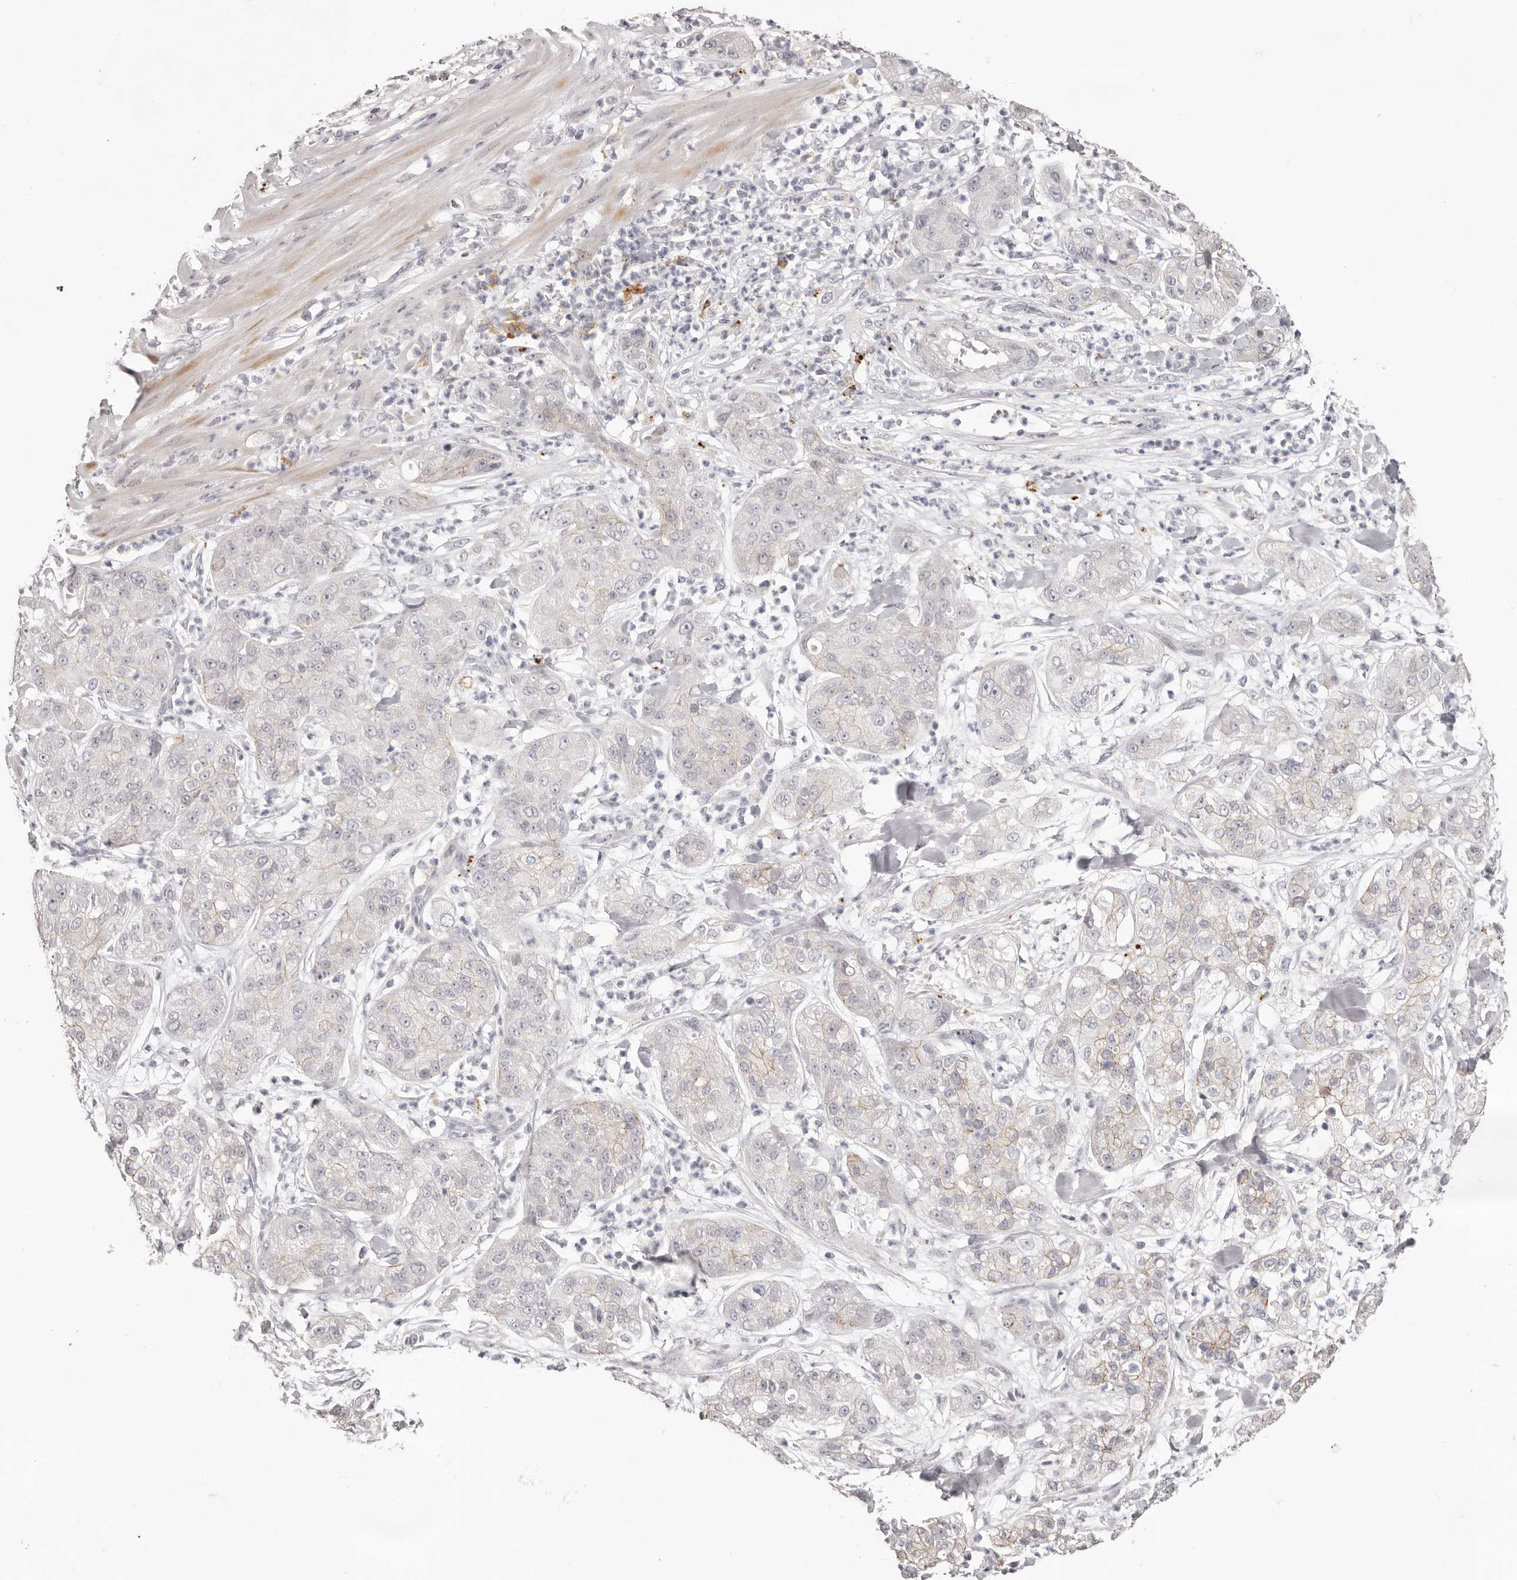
{"staining": {"intensity": "negative", "quantity": "none", "location": "none"}, "tissue": "pancreatic cancer", "cell_type": "Tumor cells", "image_type": "cancer", "snomed": [{"axis": "morphology", "description": "Adenocarcinoma, NOS"}, {"axis": "topography", "description": "Pancreas"}], "caption": "Pancreatic cancer (adenocarcinoma) was stained to show a protein in brown. There is no significant expression in tumor cells. Brightfield microscopy of immunohistochemistry (IHC) stained with DAB (3,3'-diaminobenzidine) (brown) and hematoxylin (blue), captured at high magnification.", "gene": "PCDHB6", "patient": {"sex": "female", "age": 78}}